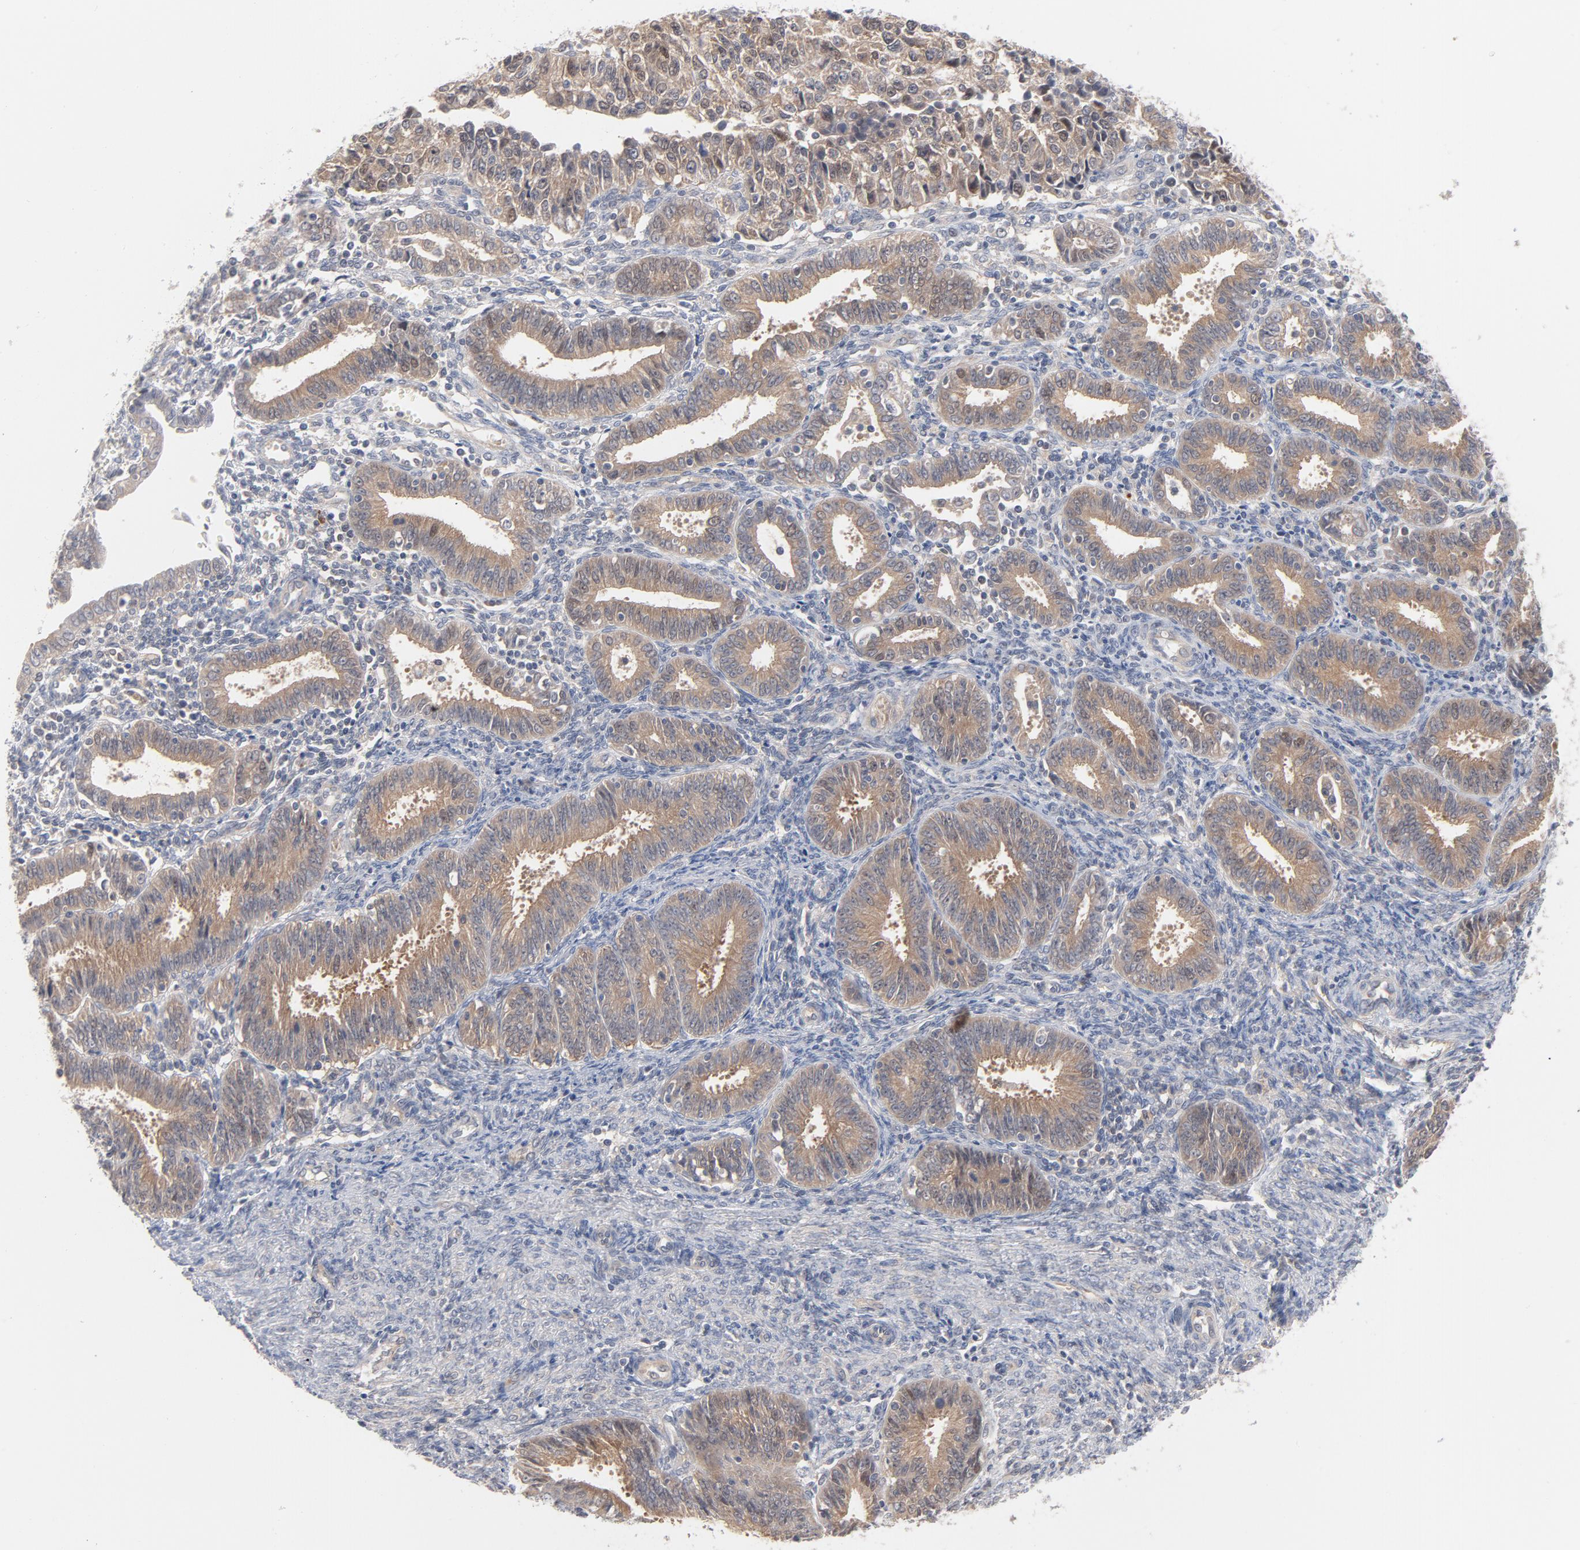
{"staining": {"intensity": "moderate", "quantity": ">75%", "location": "cytoplasmic/membranous"}, "tissue": "endometrial cancer", "cell_type": "Tumor cells", "image_type": "cancer", "snomed": [{"axis": "morphology", "description": "Adenocarcinoma, NOS"}, {"axis": "topography", "description": "Endometrium"}], "caption": "Endometrial cancer stained with a protein marker demonstrates moderate staining in tumor cells.", "gene": "UBL4A", "patient": {"sex": "female", "age": 42}}